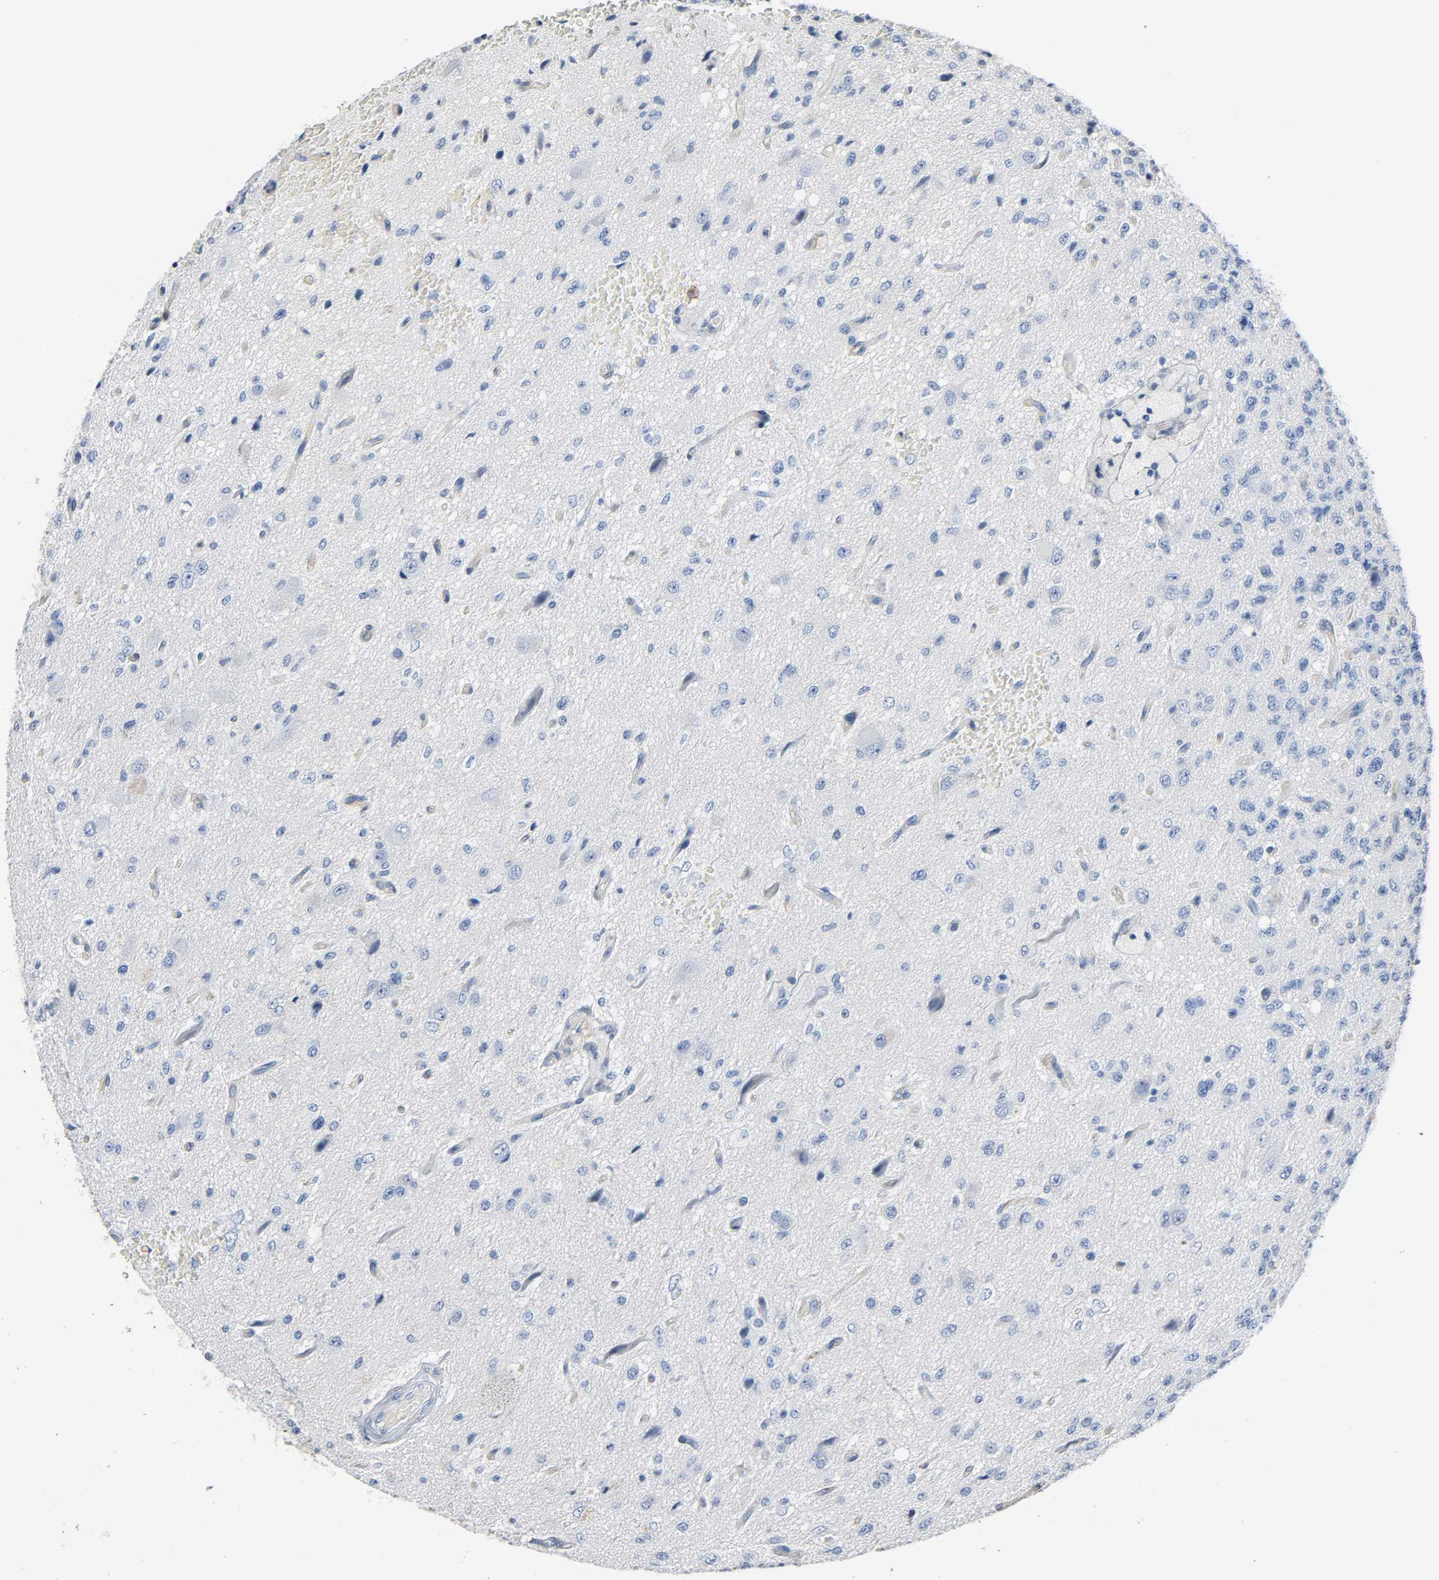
{"staining": {"intensity": "negative", "quantity": "none", "location": "none"}, "tissue": "glioma", "cell_type": "Tumor cells", "image_type": "cancer", "snomed": [{"axis": "morphology", "description": "Glioma, malignant, High grade"}, {"axis": "topography", "description": "pancreas cauda"}], "caption": "A micrograph of human glioma is negative for staining in tumor cells.", "gene": "ANPEP", "patient": {"sex": "male", "age": 60}}